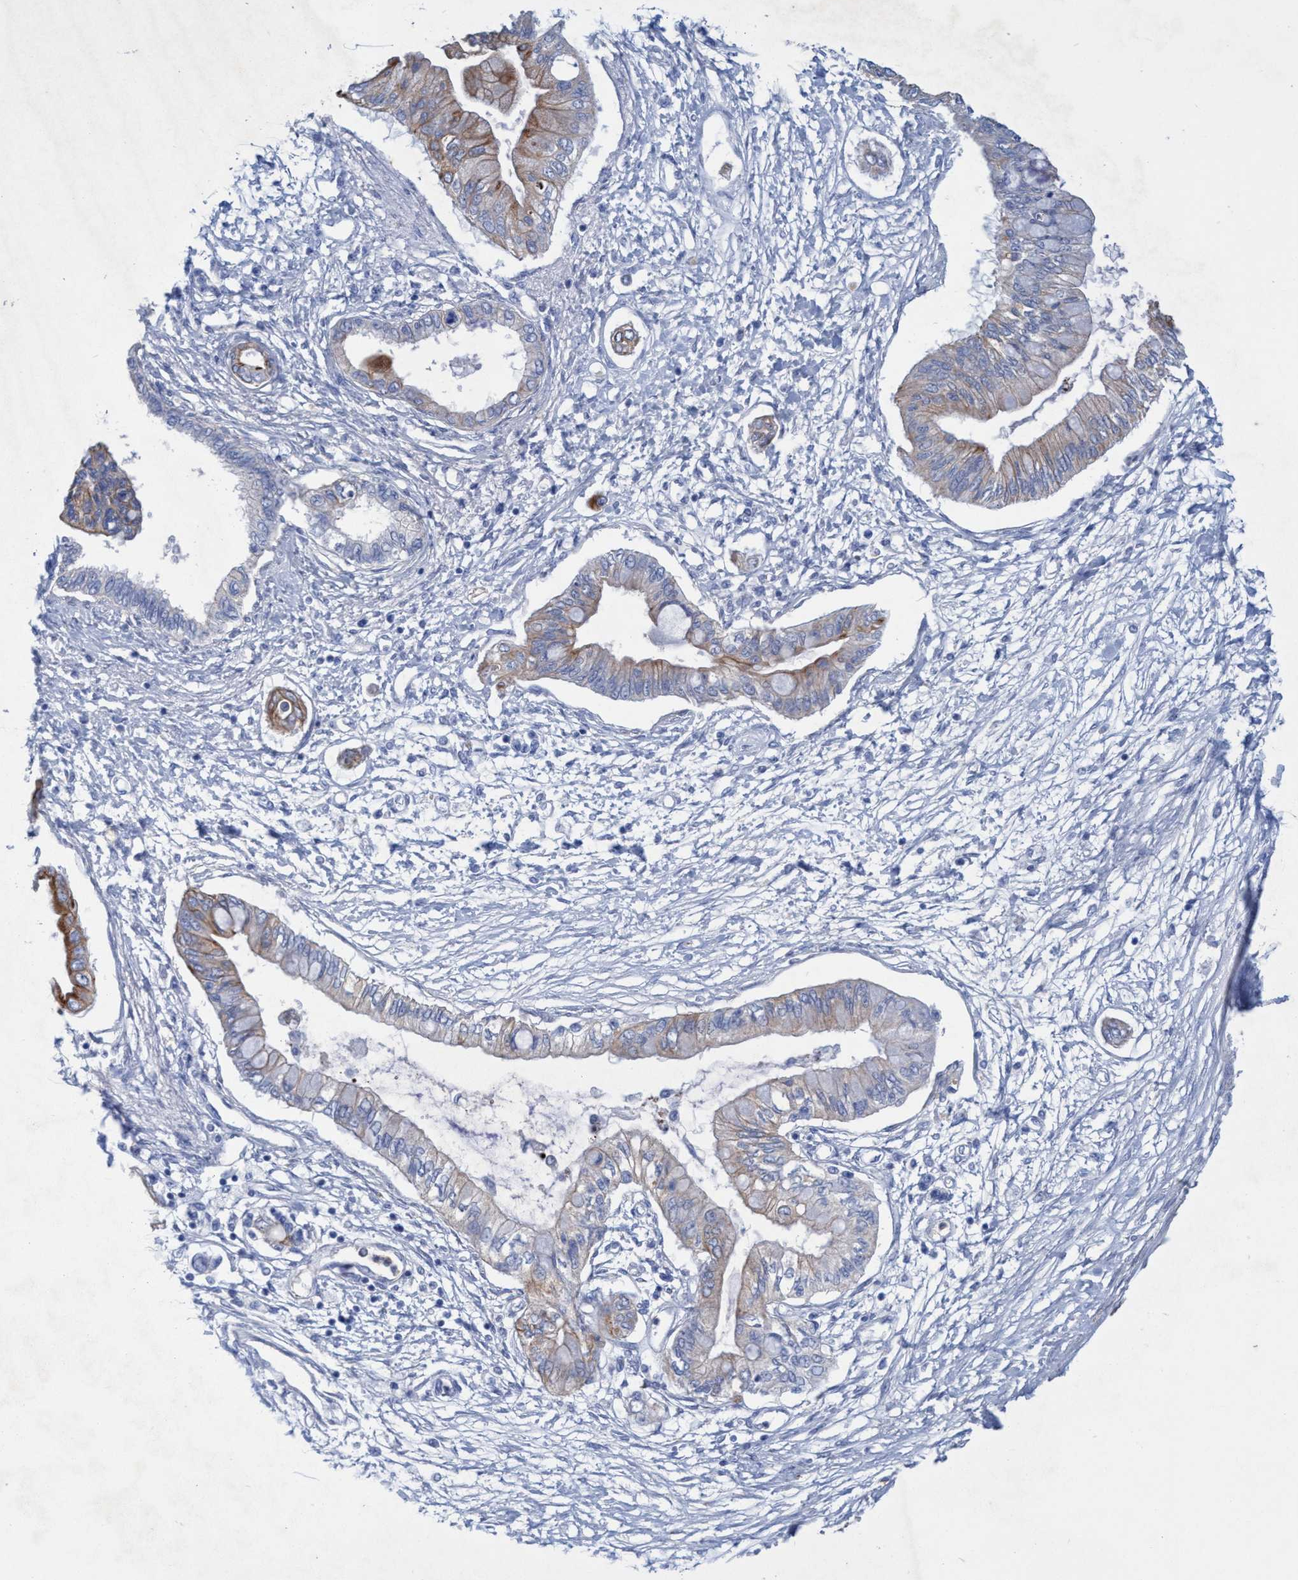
{"staining": {"intensity": "moderate", "quantity": "<25%", "location": "cytoplasmic/membranous"}, "tissue": "pancreatic cancer", "cell_type": "Tumor cells", "image_type": "cancer", "snomed": [{"axis": "morphology", "description": "Adenocarcinoma, NOS"}, {"axis": "topography", "description": "Pancreas"}], "caption": "A photomicrograph of human pancreatic cancer (adenocarcinoma) stained for a protein exhibits moderate cytoplasmic/membranous brown staining in tumor cells. The protein is stained brown, and the nuclei are stained in blue (DAB (3,3'-diaminobenzidine) IHC with brightfield microscopy, high magnification).", "gene": "GULP1", "patient": {"sex": "female", "age": 77}}